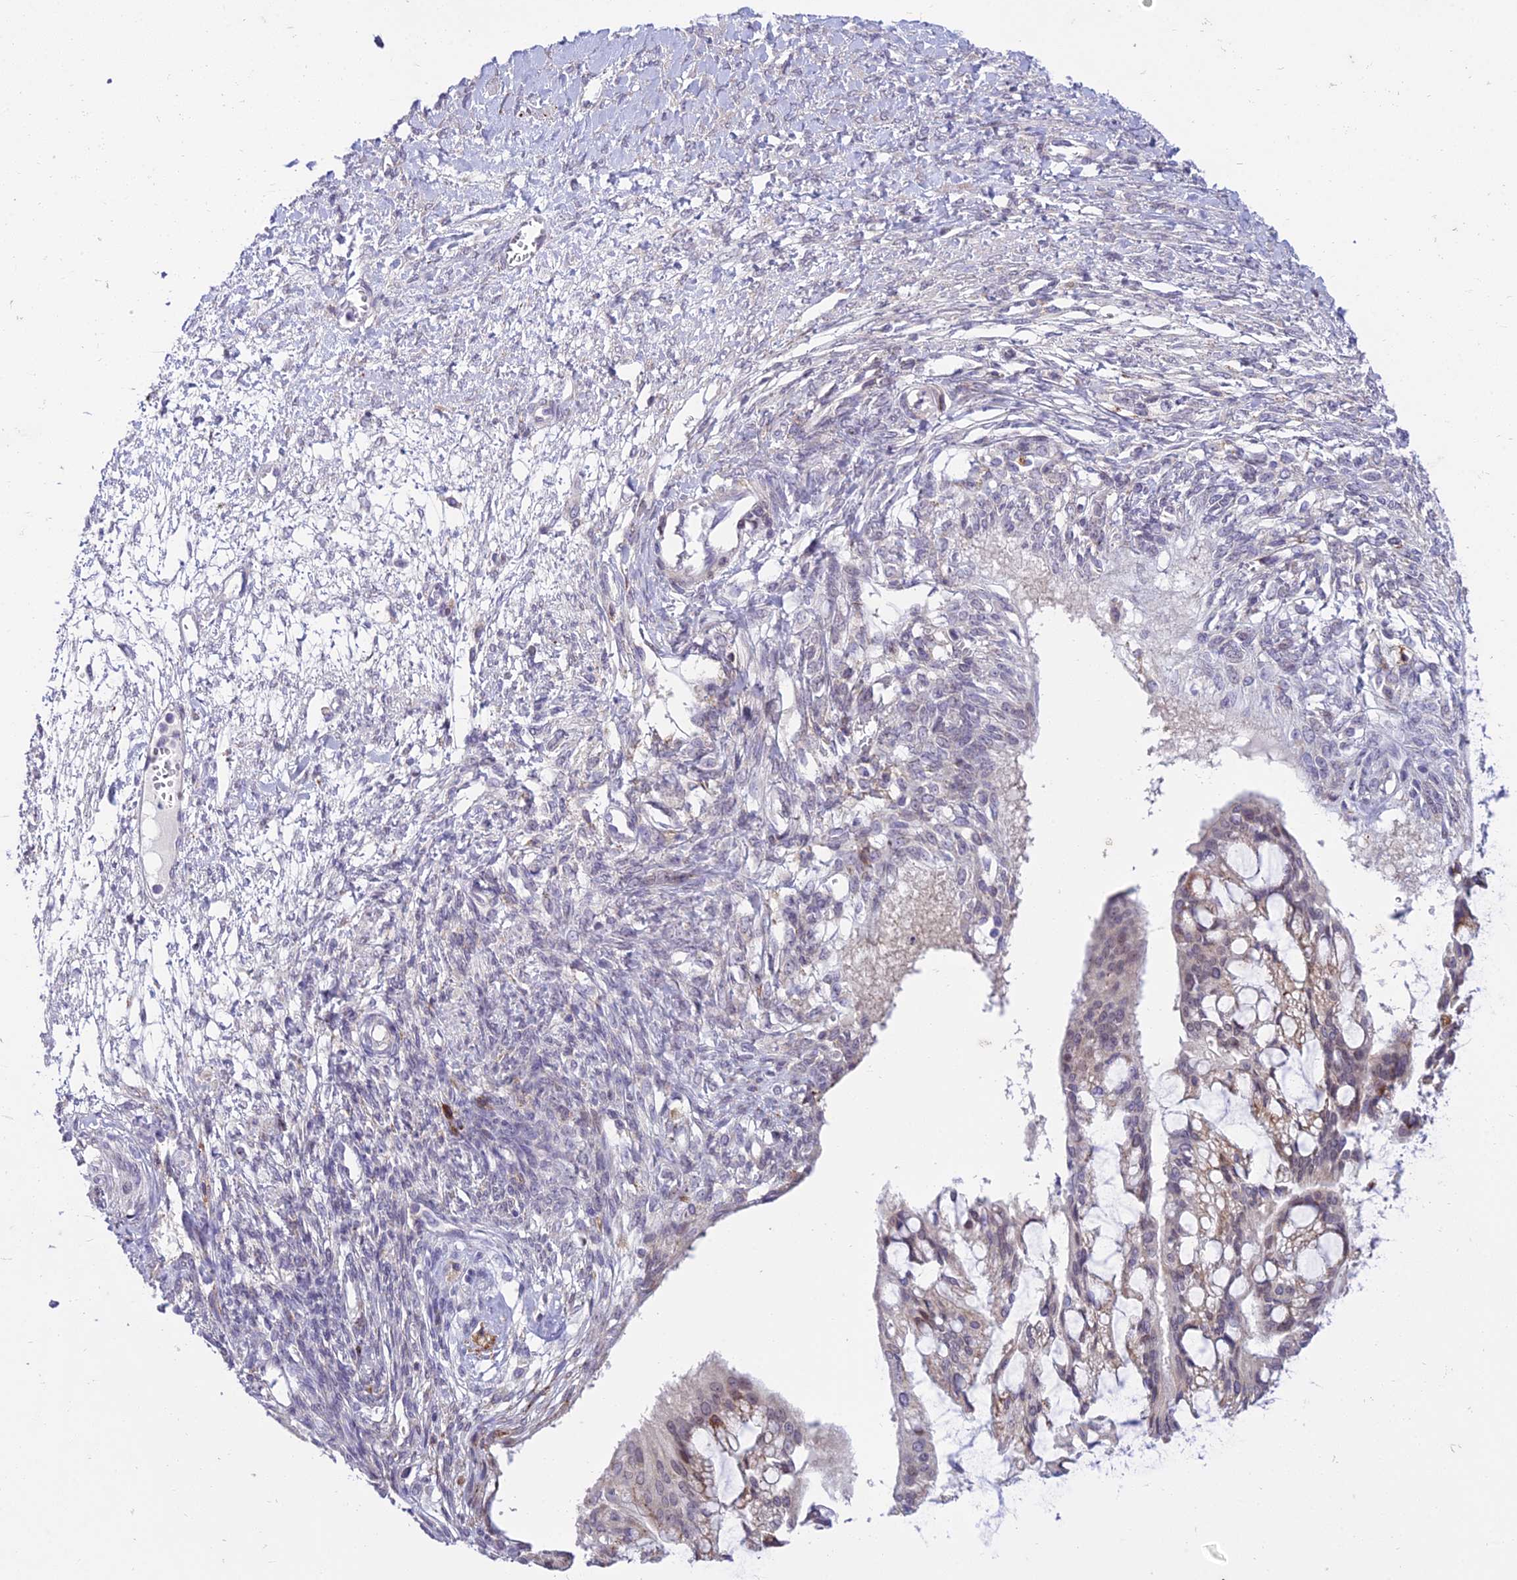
{"staining": {"intensity": "moderate", "quantity": "<25%", "location": "cytoplasmic/membranous"}, "tissue": "ovarian cancer", "cell_type": "Tumor cells", "image_type": "cancer", "snomed": [{"axis": "morphology", "description": "Cystadenocarcinoma, mucinous, NOS"}, {"axis": "topography", "description": "Ovary"}], "caption": "Mucinous cystadenocarcinoma (ovarian) stained for a protein shows moderate cytoplasmic/membranous positivity in tumor cells.", "gene": "NEURL2", "patient": {"sex": "female", "age": 73}}